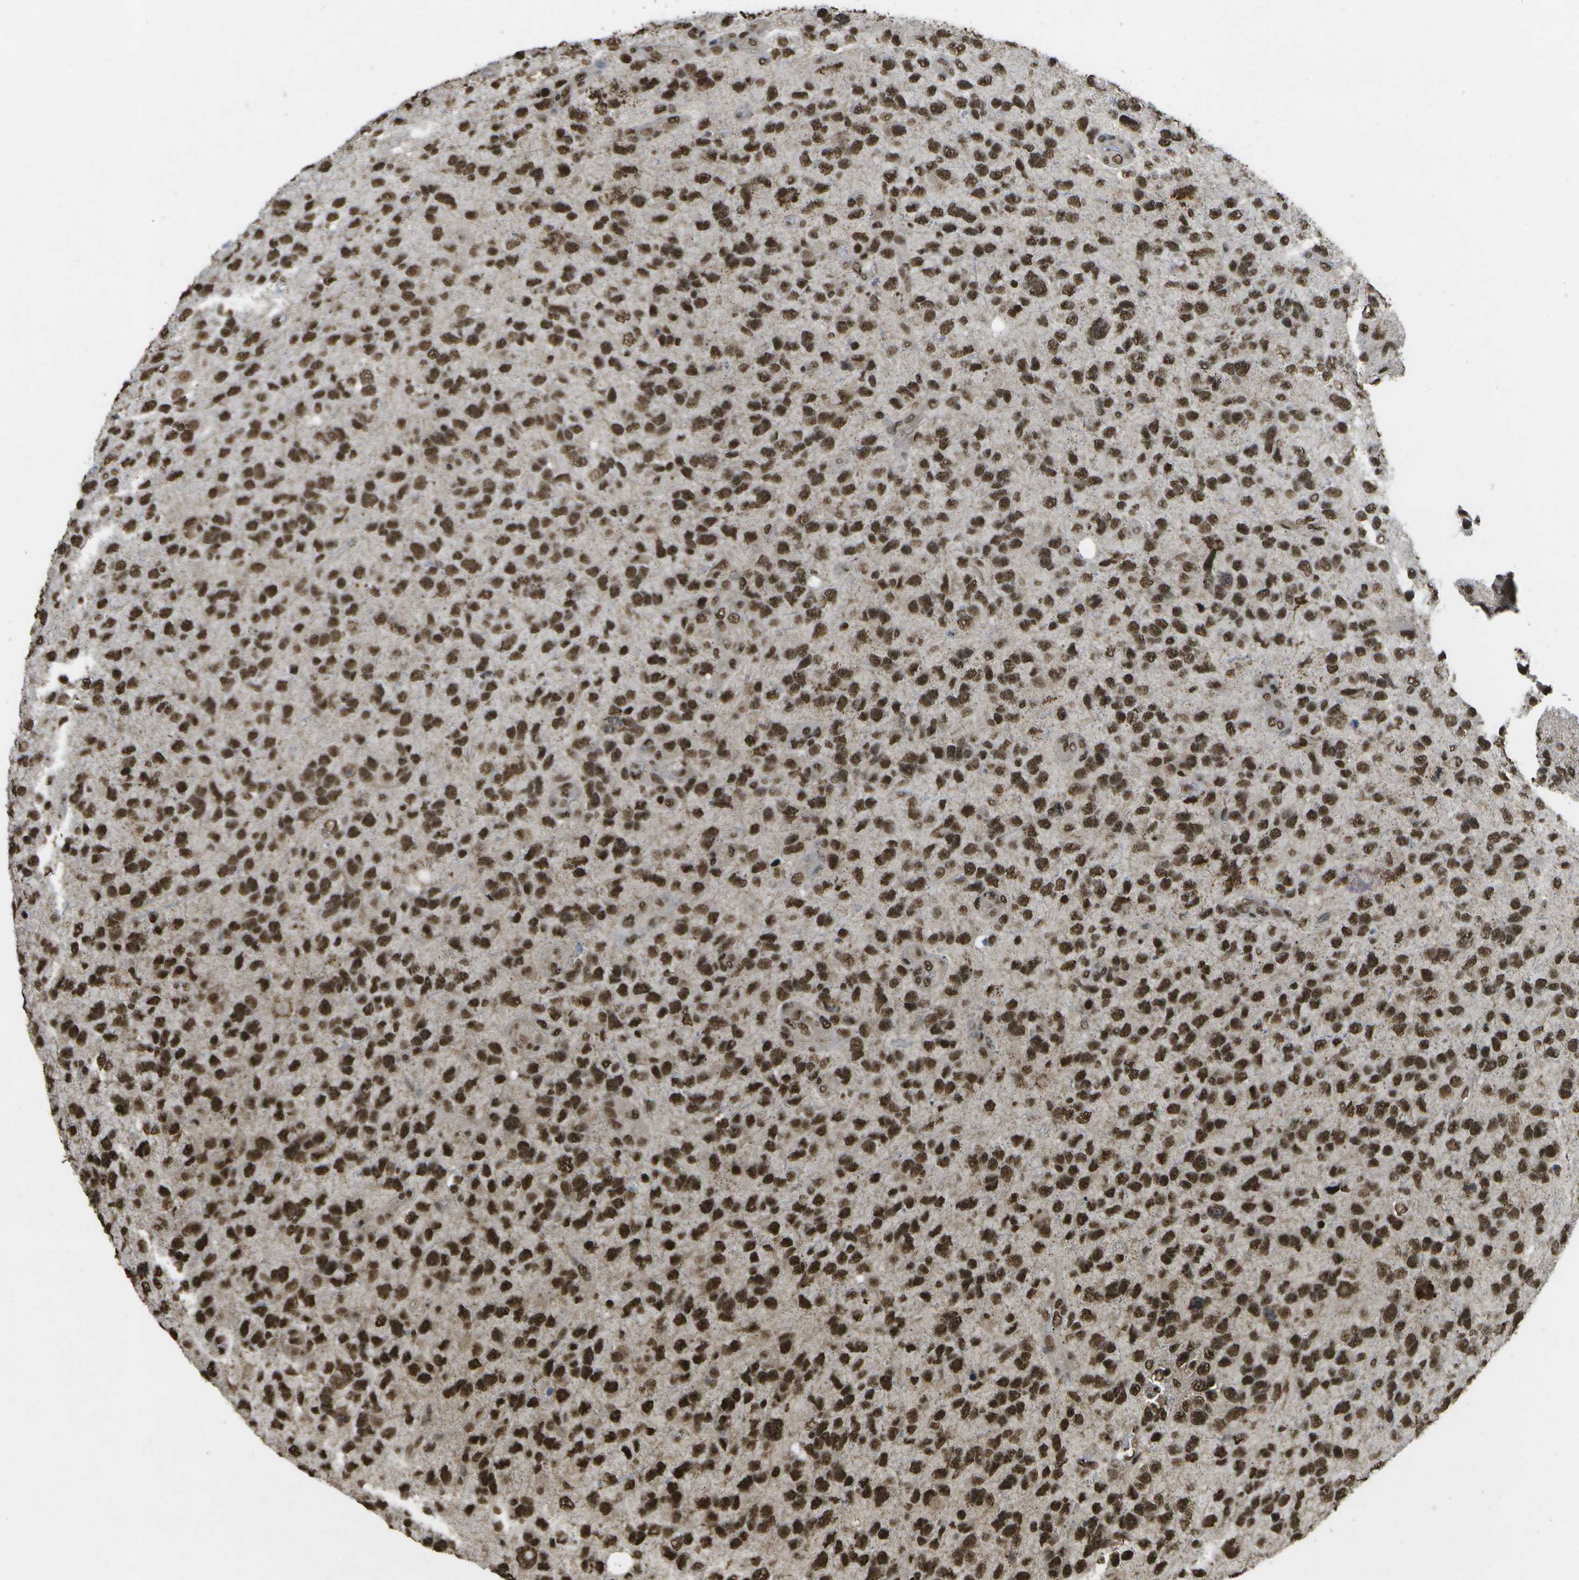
{"staining": {"intensity": "strong", "quantity": ">75%", "location": "nuclear"}, "tissue": "glioma", "cell_type": "Tumor cells", "image_type": "cancer", "snomed": [{"axis": "morphology", "description": "Glioma, malignant, High grade"}, {"axis": "topography", "description": "Brain"}], "caption": "Tumor cells show high levels of strong nuclear expression in about >75% of cells in malignant glioma (high-grade). (IHC, brightfield microscopy, high magnification).", "gene": "SPEN", "patient": {"sex": "female", "age": 58}}